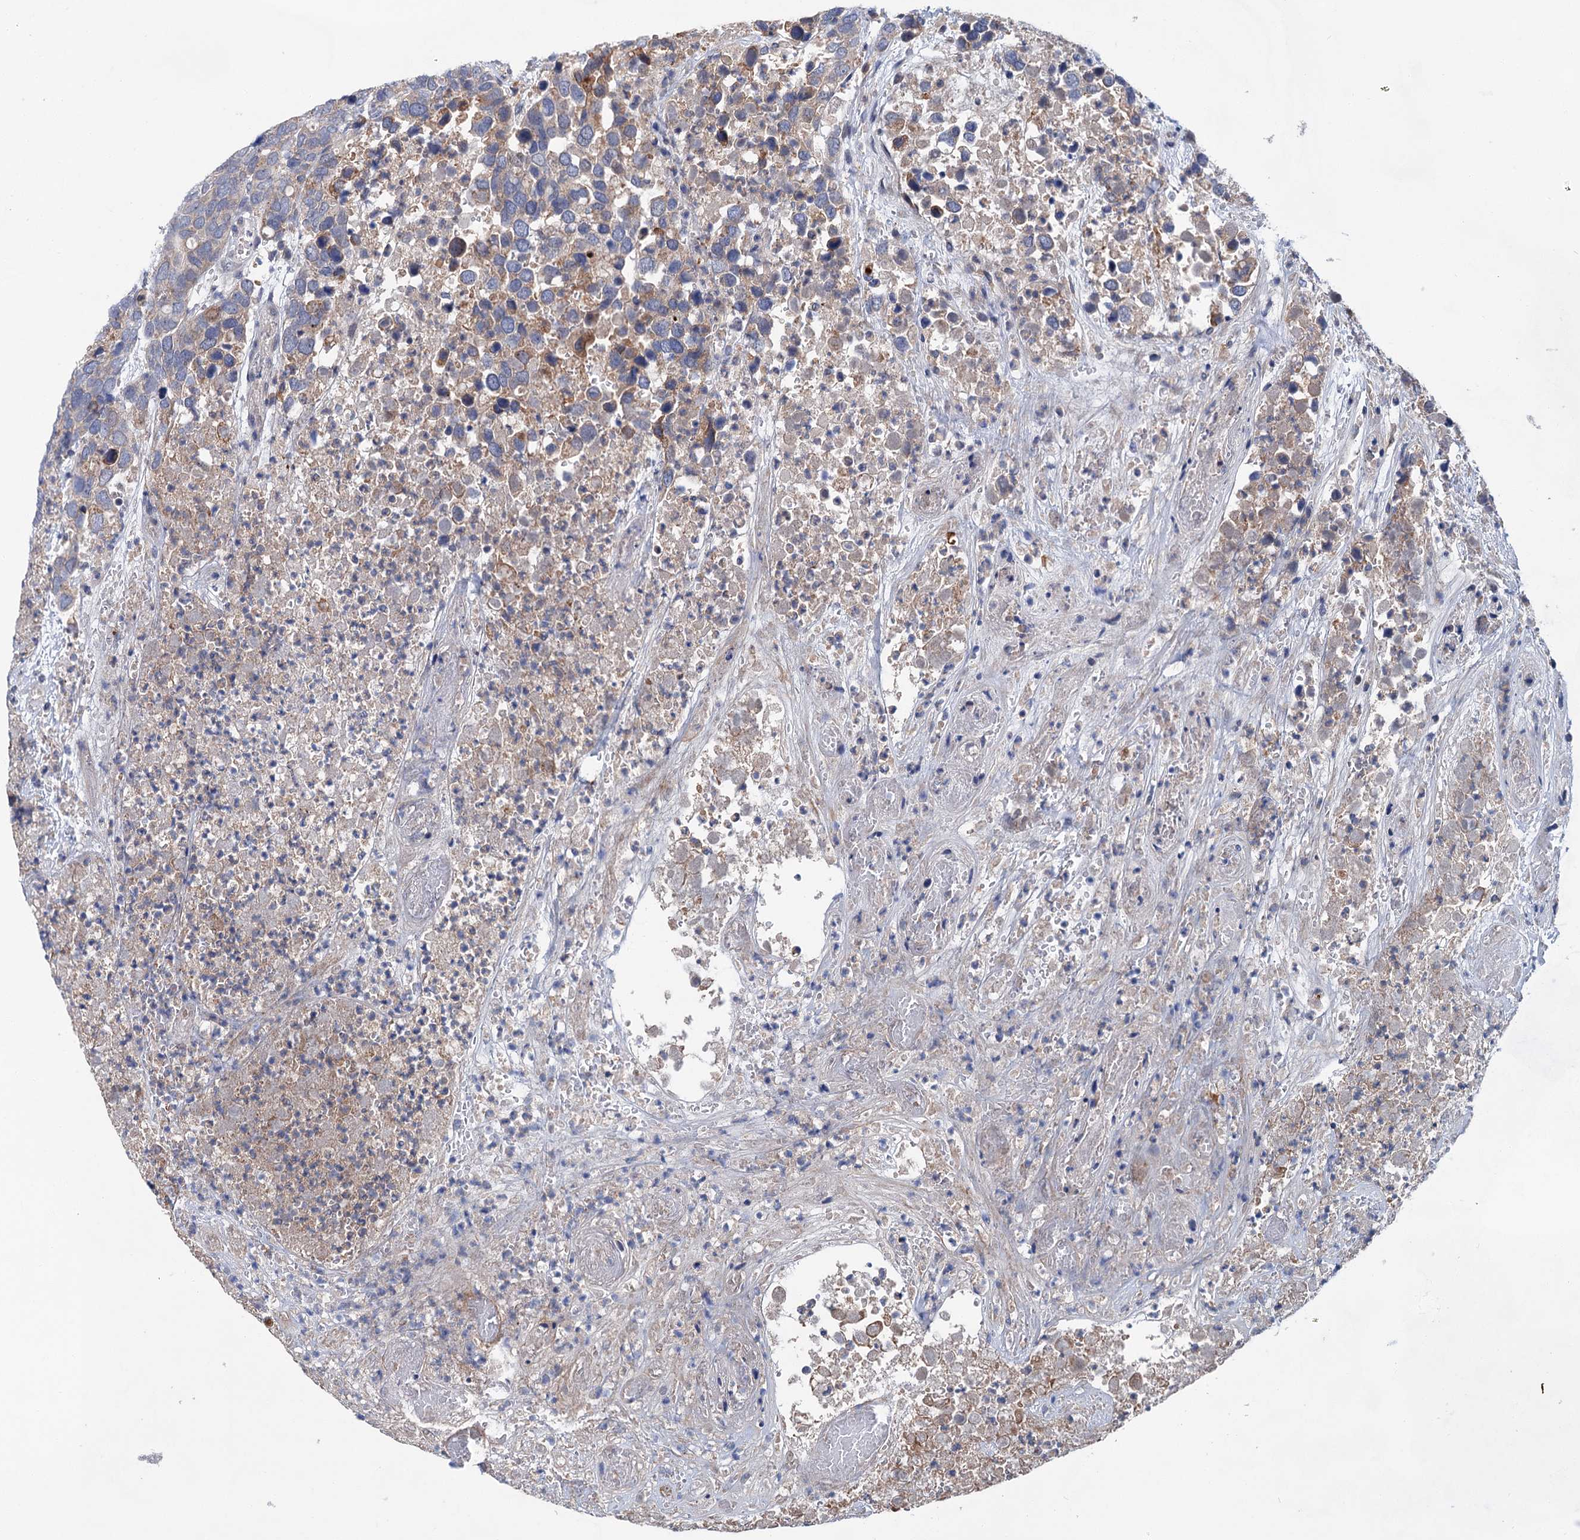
{"staining": {"intensity": "negative", "quantity": "none", "location": "none"}, "tissue": "breast cancer", "cell_type": "Tumor cells", "image_type": "cancer", "snomed": [{"axis": "morphology", "description": "Duct carcinoma"}, {"axis": "topography", "description": "Breast"}], "caption": "This histopathology image is of breast cancer stained with IHC to label a protein in brown with the nuclei are counter-stained blue. There is no staining in tumor cells.", "gene": "MORN3", "patient": {"sex": "female", "age": 83}}